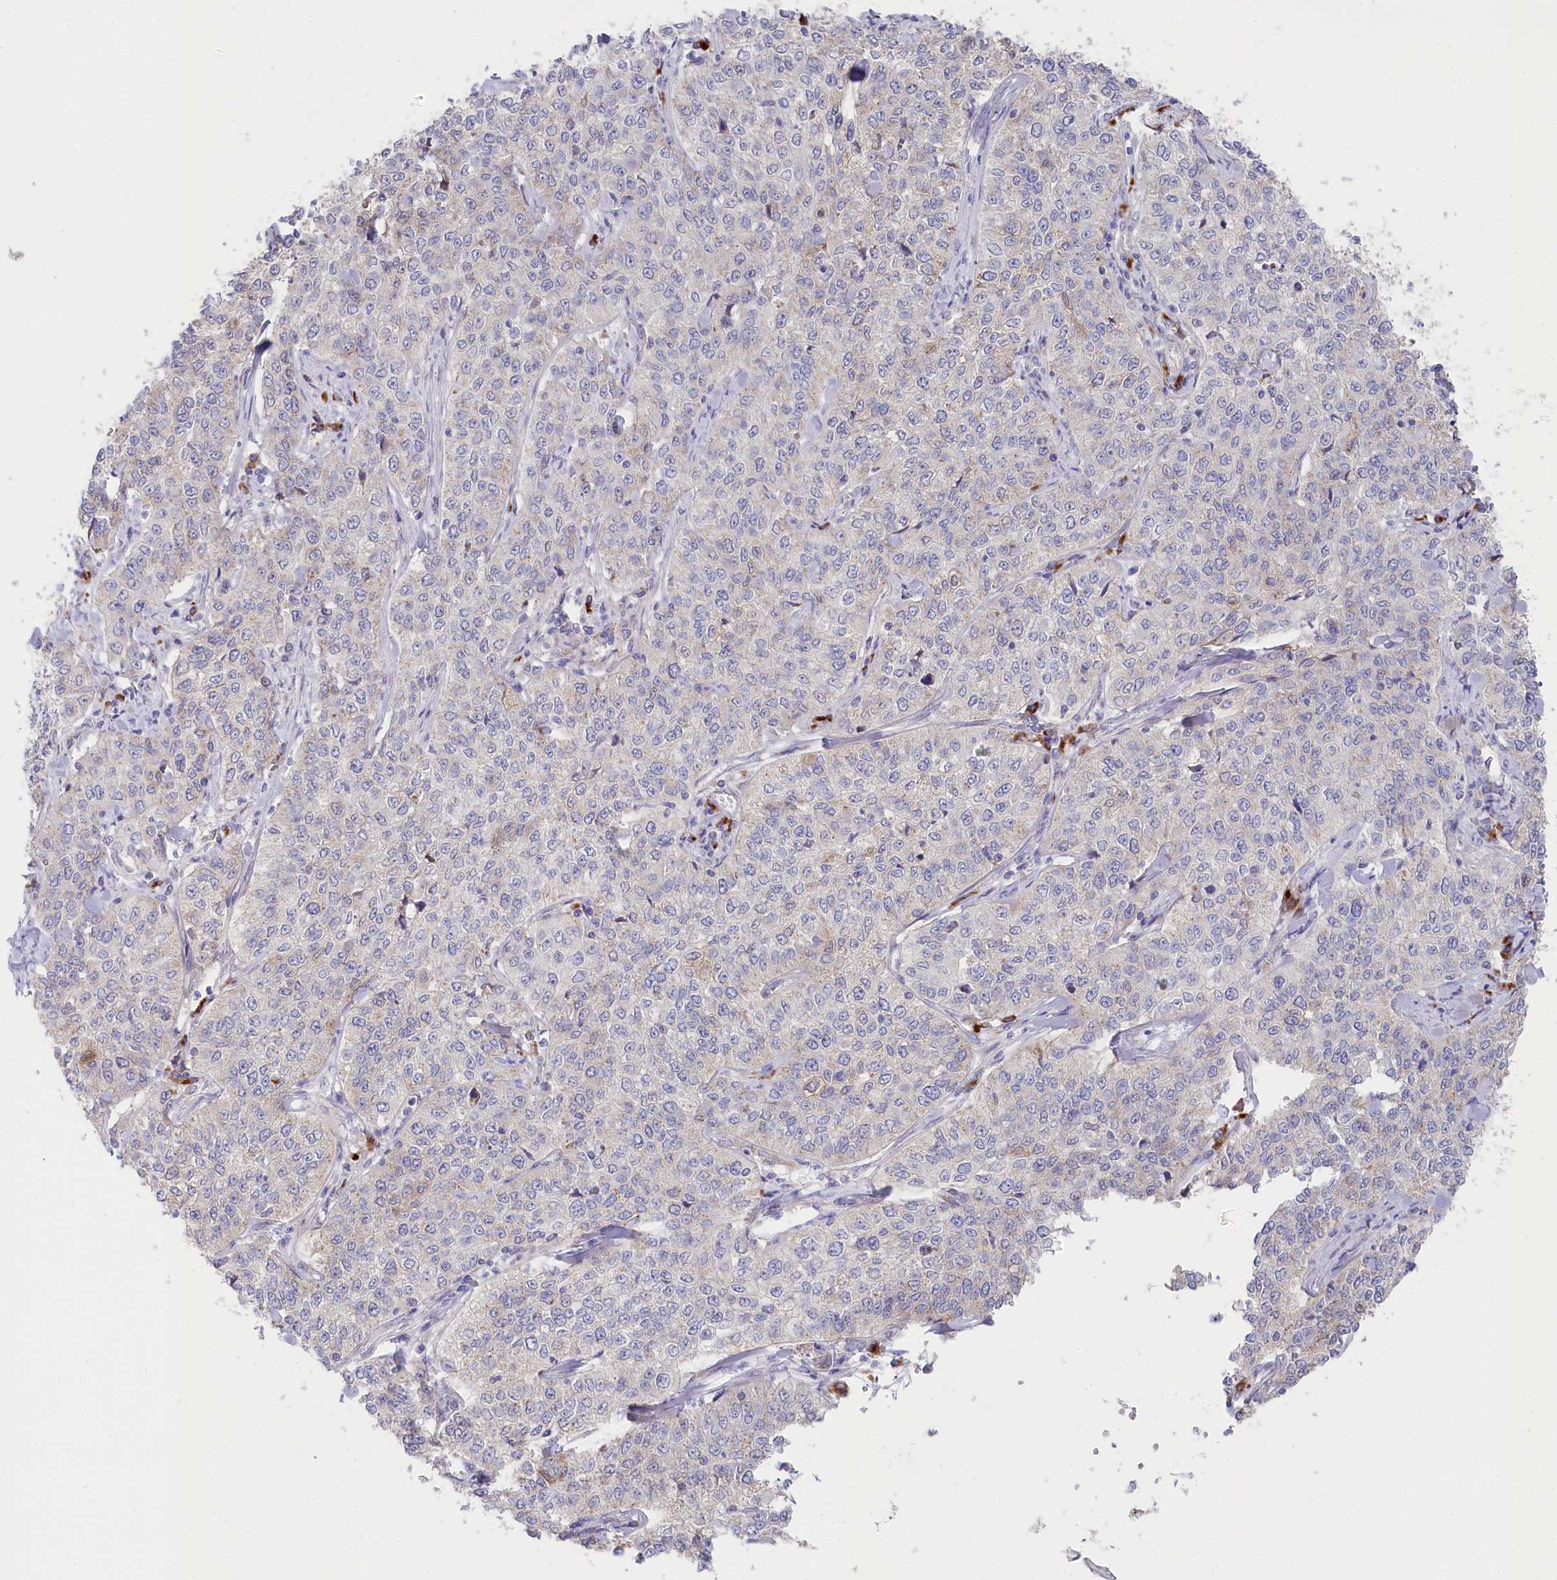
{"staining": {"intensity": "negative", "quantity": "none", "location": "none"}, "tissue": "cervical cancer", "cell_type": "Tumor cells", "image_type": "cancer", "snomed": [{"axis": "morphology", "description": "Squamous cell carcinoma, NOS"}, {"axis": "topography", "description": "Cervix"}], "caption": "Tumor cells are negative for protein expression in human cervical cancer. The staining was performed using DAB to visualize the protein expression in brown, while the nuclei were stained in blue with hematoxylin (Magnification: 20x).", "gene": "POGLUT1", "patient": {"sex": "female", "age": 35}}